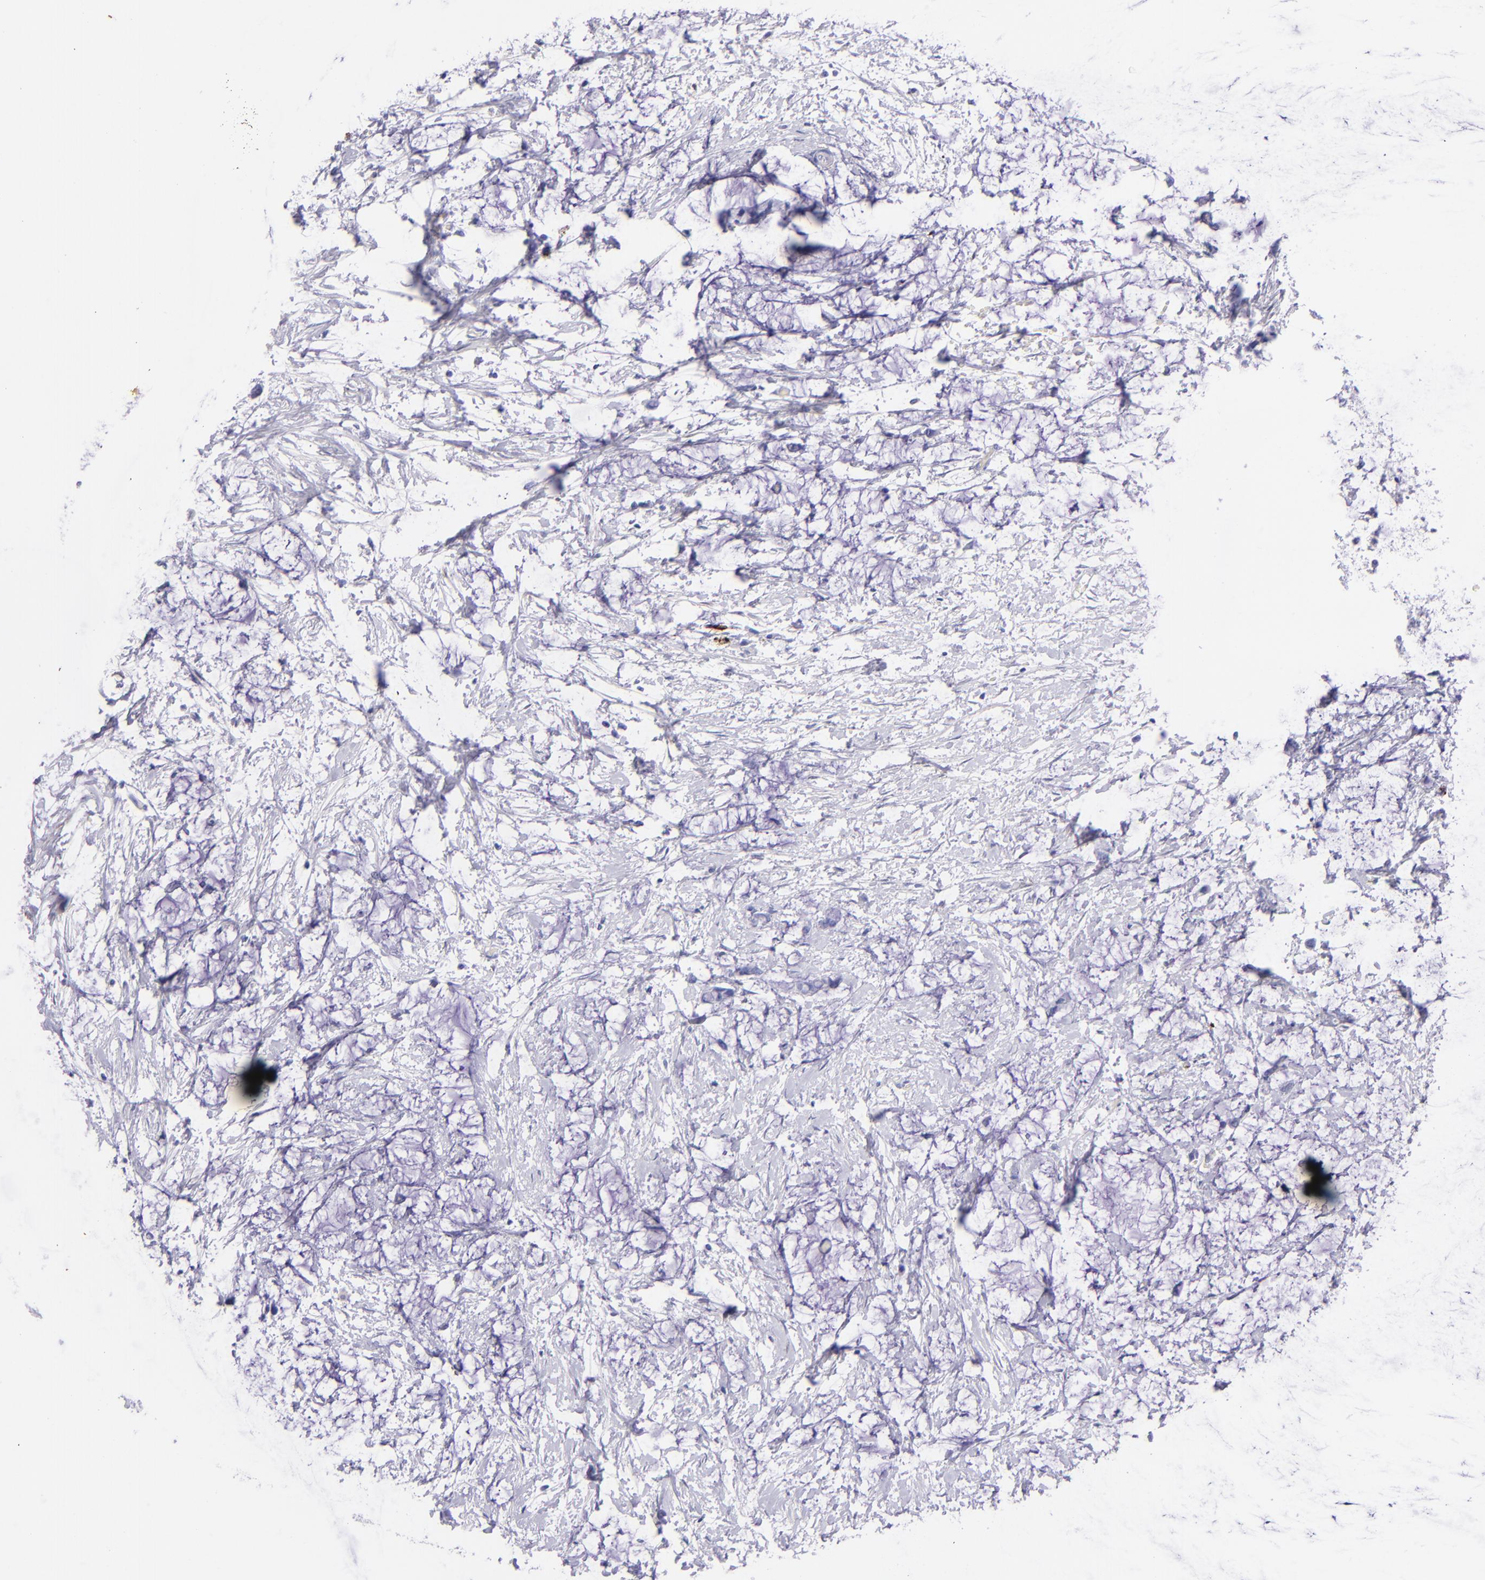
{"staining": {"intensity": "negative", "quantity": "none", "location": "none"}, "tissue": "colorectal cancer", "cell_type": "Tumor cells", "image_type": "cancer", "snomed": [{"axis": "morphology", "description": "Normal tissue, NOS"}, {"axis": "morphology", "description": "Adenocarcinoma, NOS"}, {"axis": "topography", "description": "Colon"}, {"axis": "topography", "description": "Peripheral nerve tissue"}], "caption": "There is no significant expression in tumor cells of colorectal cancer (adenocarcinoma).", "gene": "UCHL1", "patient": {"sex": "male", "age": 14}}